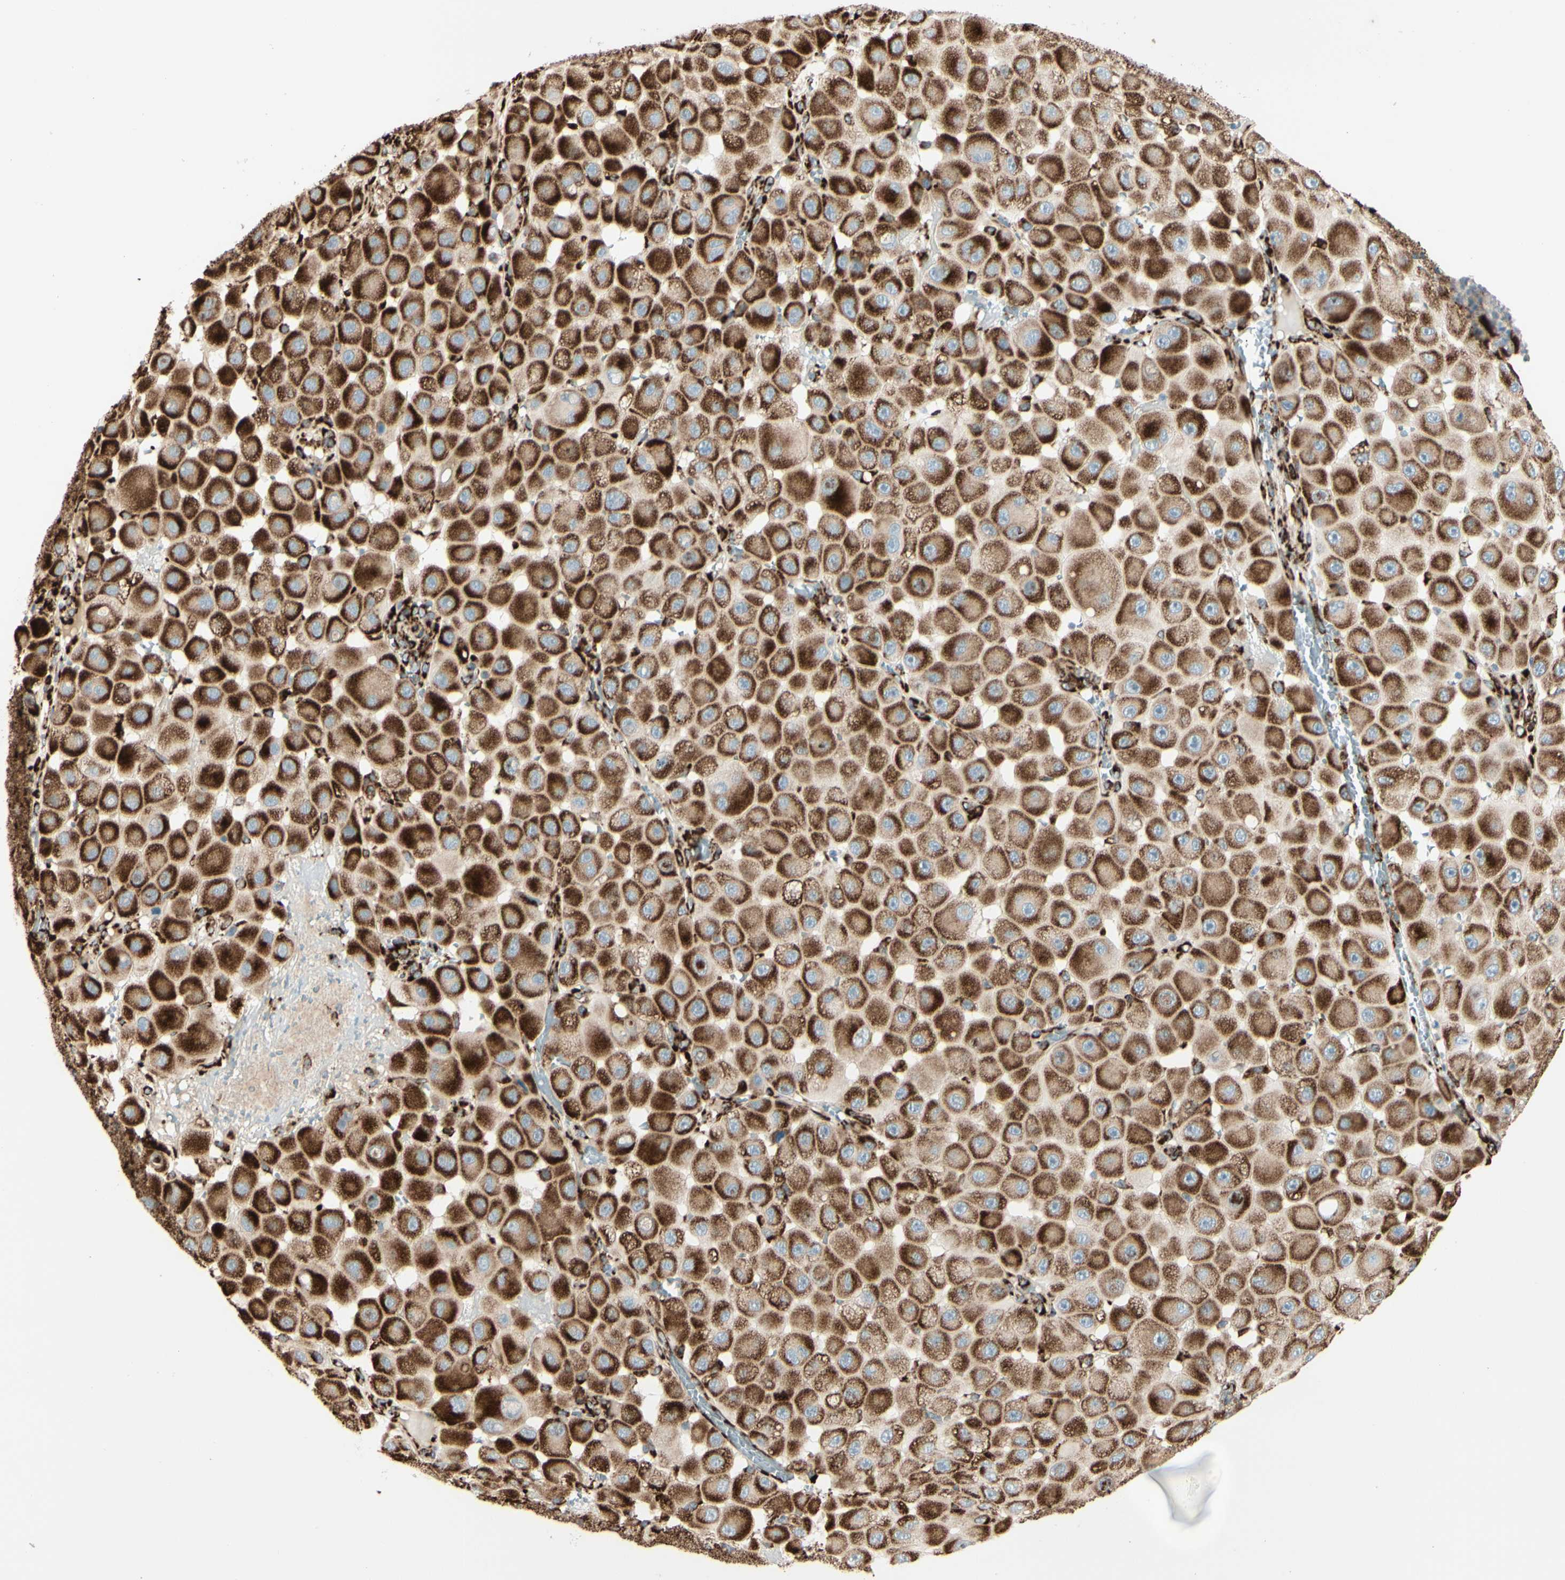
{"staining": {"intensity": "strong", "quantity": ">75%", "location": "cytoplasmic/membranous"}, "tissue": "melanoma", "cell_type": "Tumor cells", "image_type": "cancer", "snomed": [{"axis": "morphology", "description": "Malignant melanoma, NOS"}, {"axis": "topography", "description": "Skin"}], "caption": "Immunohistochemistry (IHC) micrograph of neoplastic tissue: malignant melanoma stained using IHC reveals high levels of strong protein expression localized specifically in the cytoplasmic/membranous of tumor cells, appearing as a cytoplasmic/membranous brown color.", "gene": "RRBP1", "patient": {"sex": "female", "age": 81}}